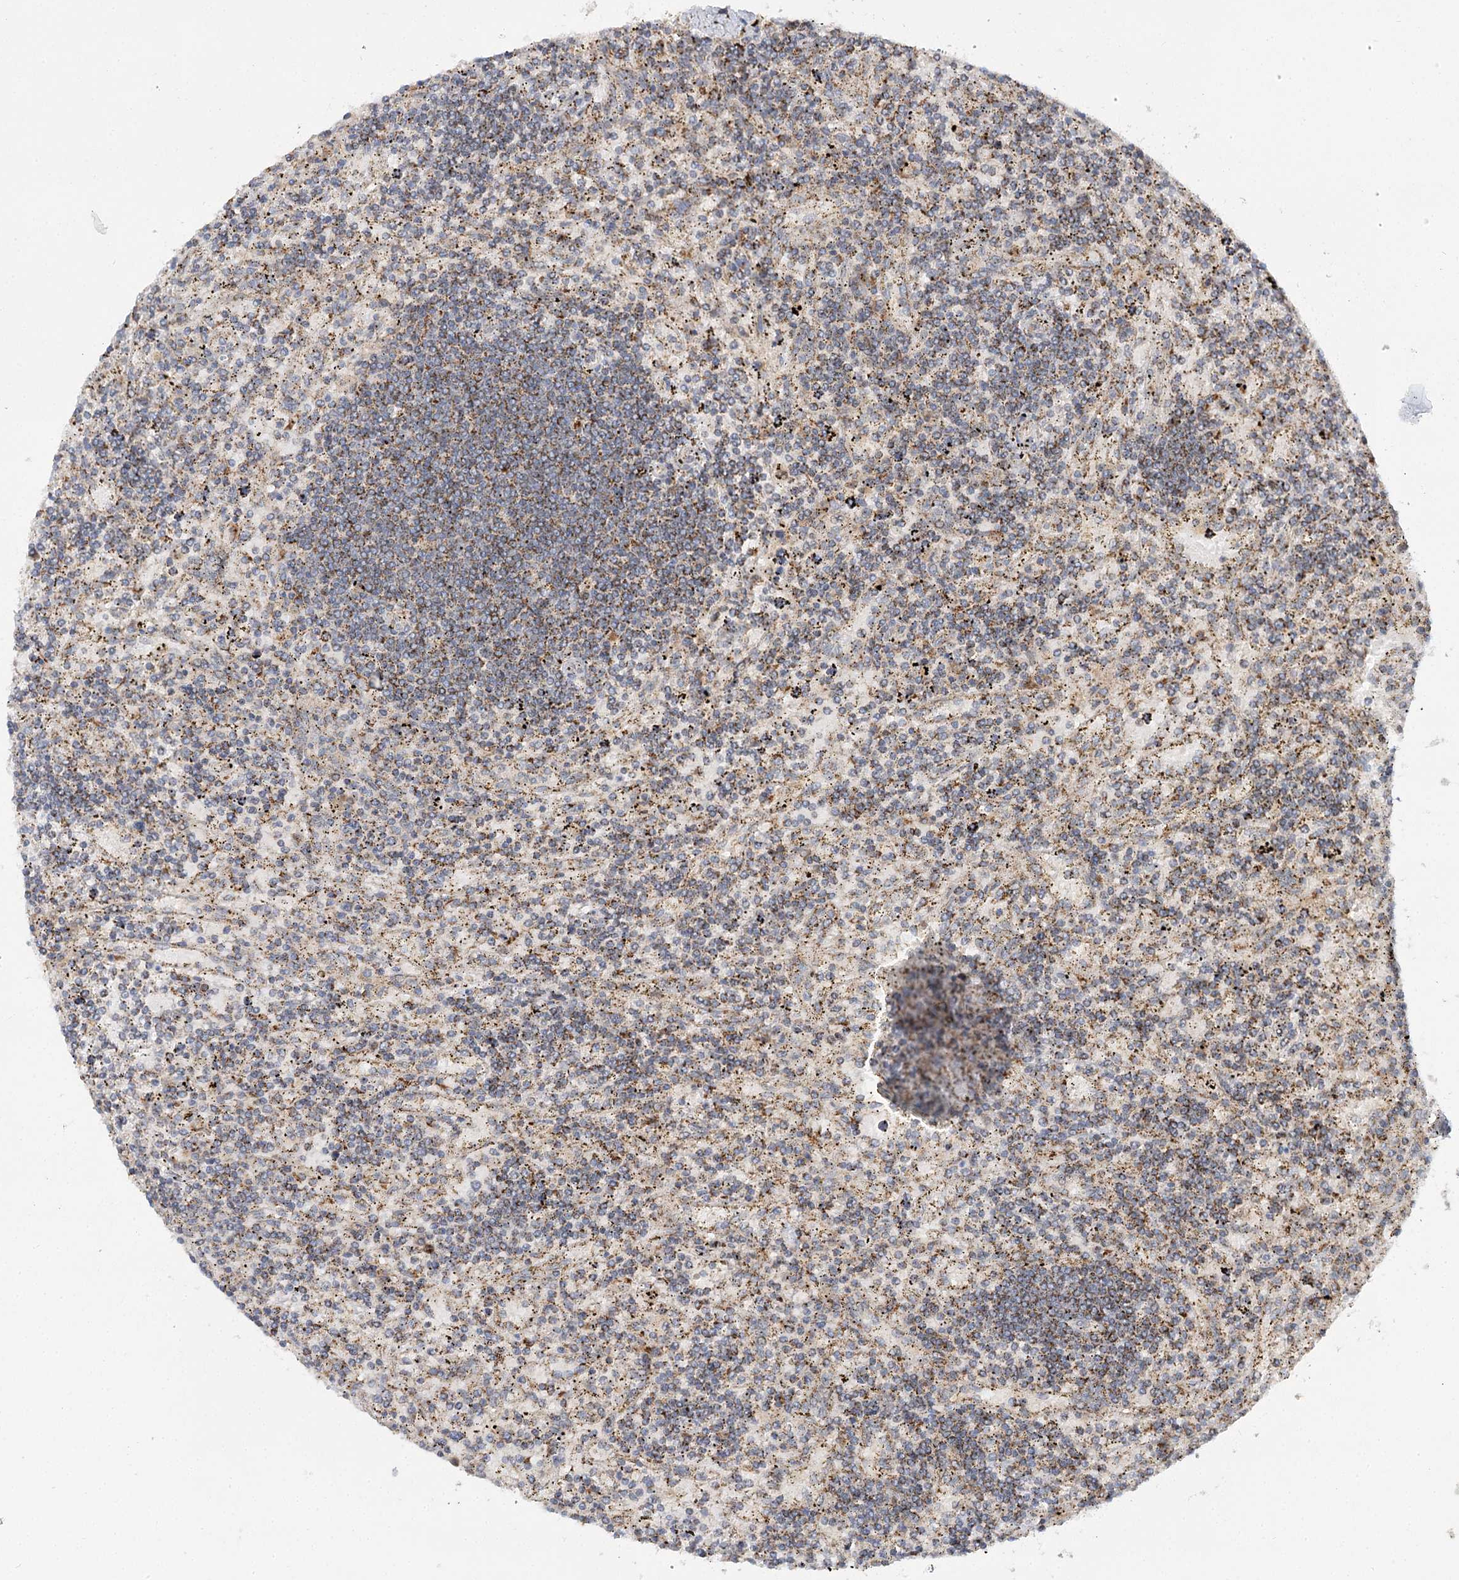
{"staining": {"intensity": "weak", "quantity": "25%-75%", "location": "cytoplasmic/membranous"}, "tissue": "lymphoma", "cell_type": "Tumor cells", "image_type": "cancer", "snomed": [{"axis": "morphology", "description": "Malignant lymphoma, non-Hodgkin's type, Low grade"}, {"axis": "topography", "description": "Spleen"}], "caption": "Human low-grade malignant lymphoma, non-Hodgkin's type stained with a brown dye displays weak cytoplasmic/membranous positive expression in about 25%-75% of tumor cells.", "gene": "ZNRF3", "patient": {"sex": "male", "age": 76}}